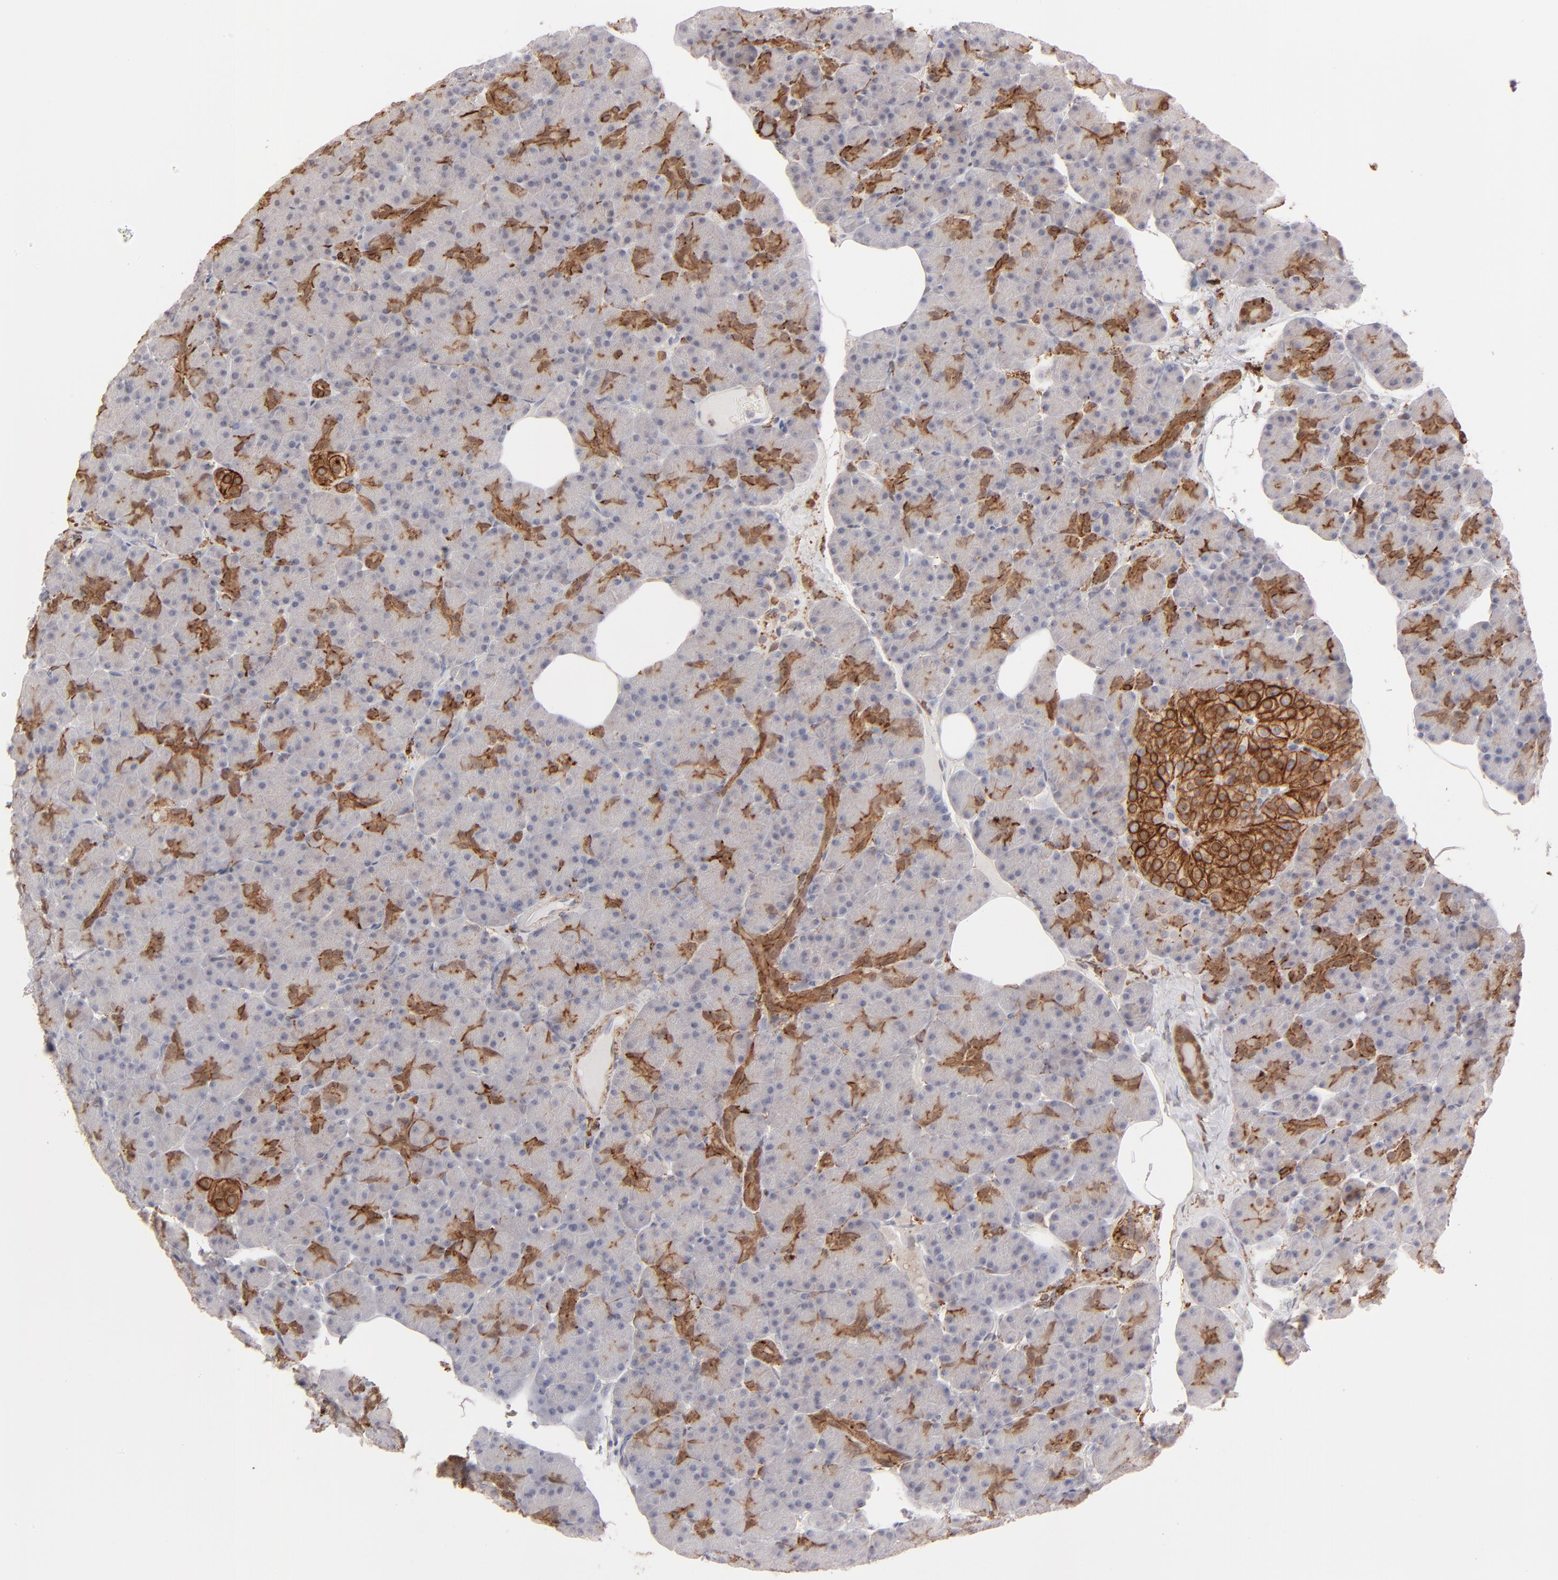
{"staining": {"intensity": "weak", "quantity": "<25%", "location": "cytoplasmic/membranous"}, "tissue": "pancreas", "cell_type": "Exocrine glandular cells", "image_type": "normal", "snomed": [{"axis": "morphology", "description": "Normal tissue, NOS"}, {"axis": "topography", "description": "Pancreas"}], "caption": "Immunohistochemistry photomicrograph of benign pancreas stained for a protein (brown), which reveals no staining in exocrine glandular cells.", "gene": "ANXA5", "patient": {"sex": "female", "age": 43}}